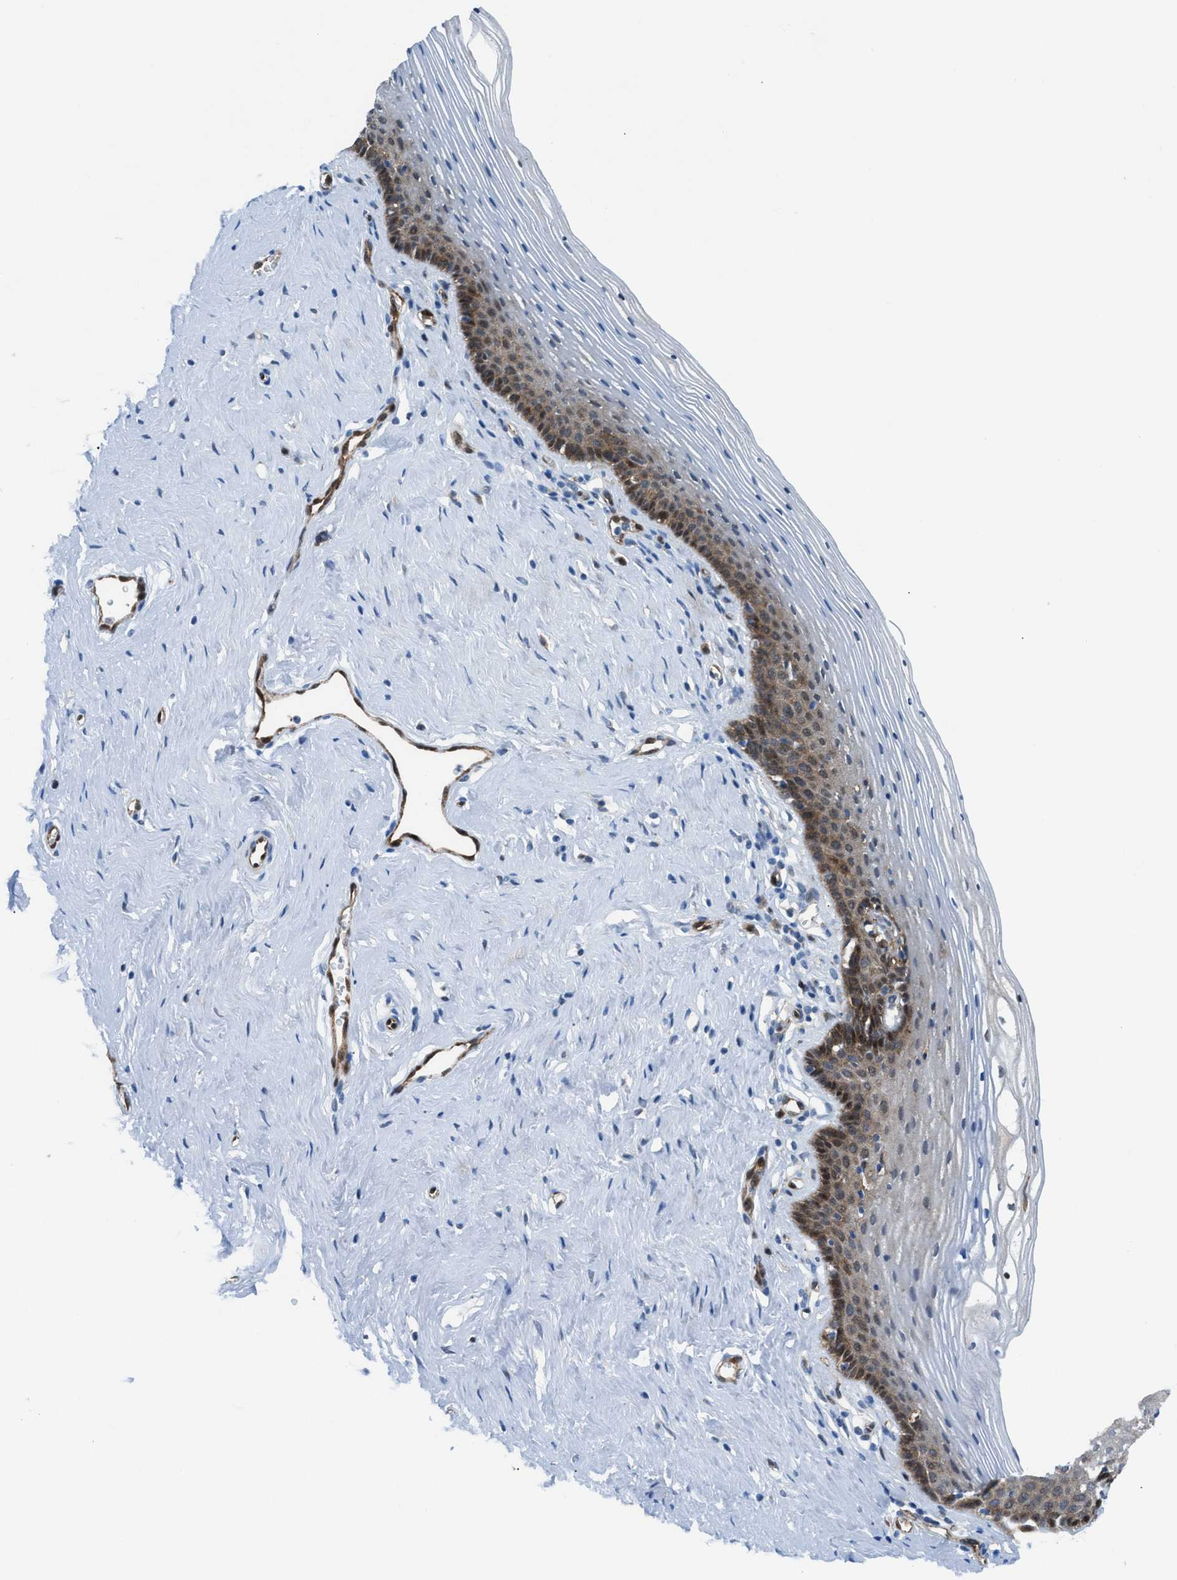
{"staining": {"intensity": "moderate", "quantity": "25%-75%", "location": "cytoplasmic/membranous,nuclear"}, "tissue": "vagina", "cell_type": "Squamous epithelial cells", "image_type": "normal", "snomed": [{"axis": "morphology", "description": "Normal tissue, NOS"}, {"axis": "topography", "description": "Vagina"}], "caption": "This image shows IHC staining of unremarkable vagina, with medium moderate cytoplasmic/membranous,nuclear staining in about 25%-75% of squamous epithelial cells.", "gene": "YWHAE", "patient": {"sex": "female", "age": 32}}